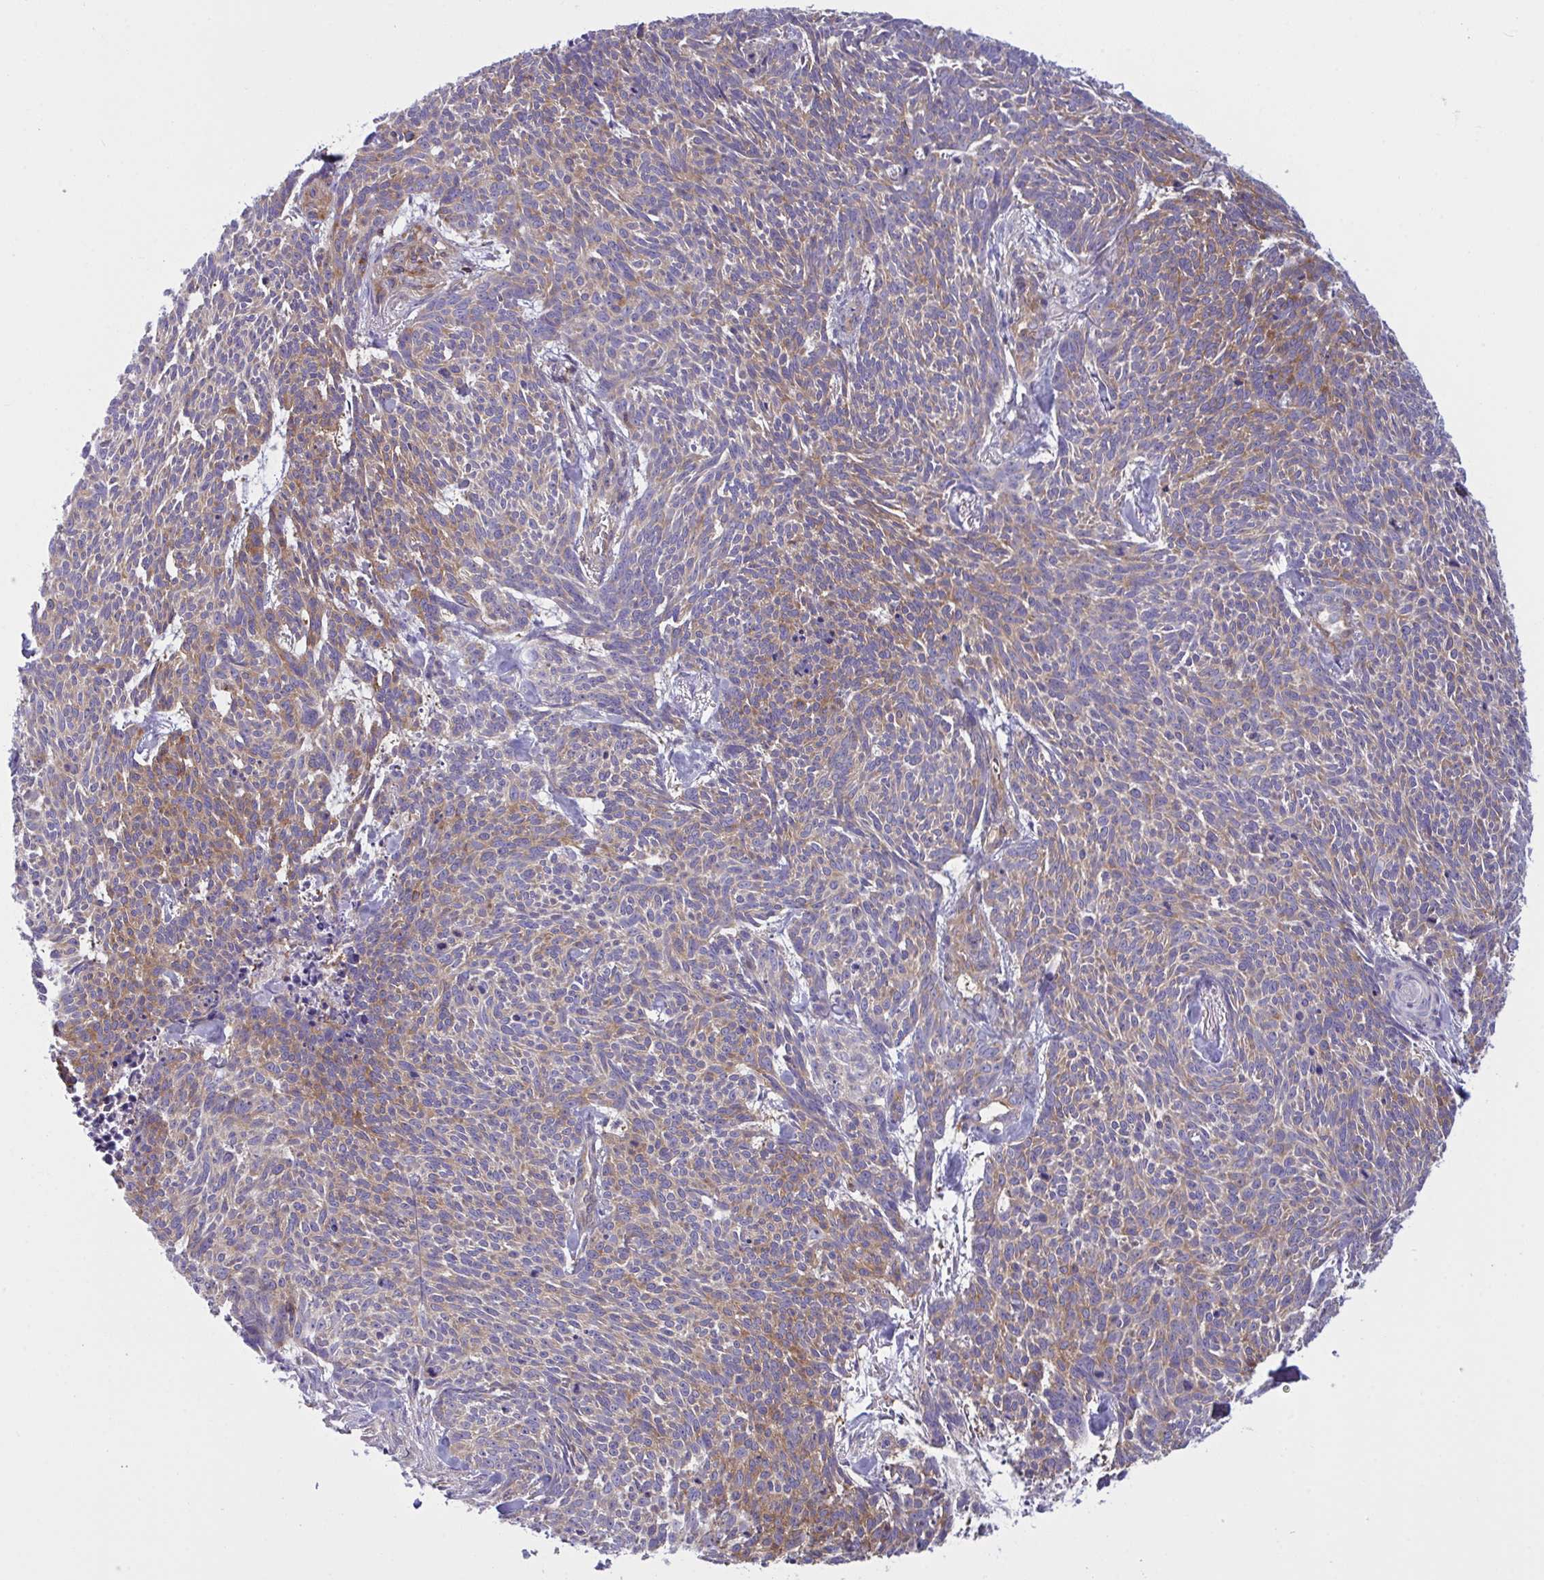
{"staining": {"intensity": "moderate", "quantity": "25%-75%", "location": "cytoplasmic/membranous"}, "tissue": "skin cancer", "cell_type": "Tumor cells", "image_type": "cancer", "snomed": [{"axis": "morphology", "description": "Basal cell carcinoma"}, {"axis": "topography", "description": "Skin"}], "caption": "Approximately 25%-75% of tumor cells in human basal cell carcinoma (skin) demonstrate moderate cytoplasmic/membranous protein expression as visualized by brown immunohistochemical staining.", "gene": "TSC22D3", "patient": {"sex": "female", "age": 93}}